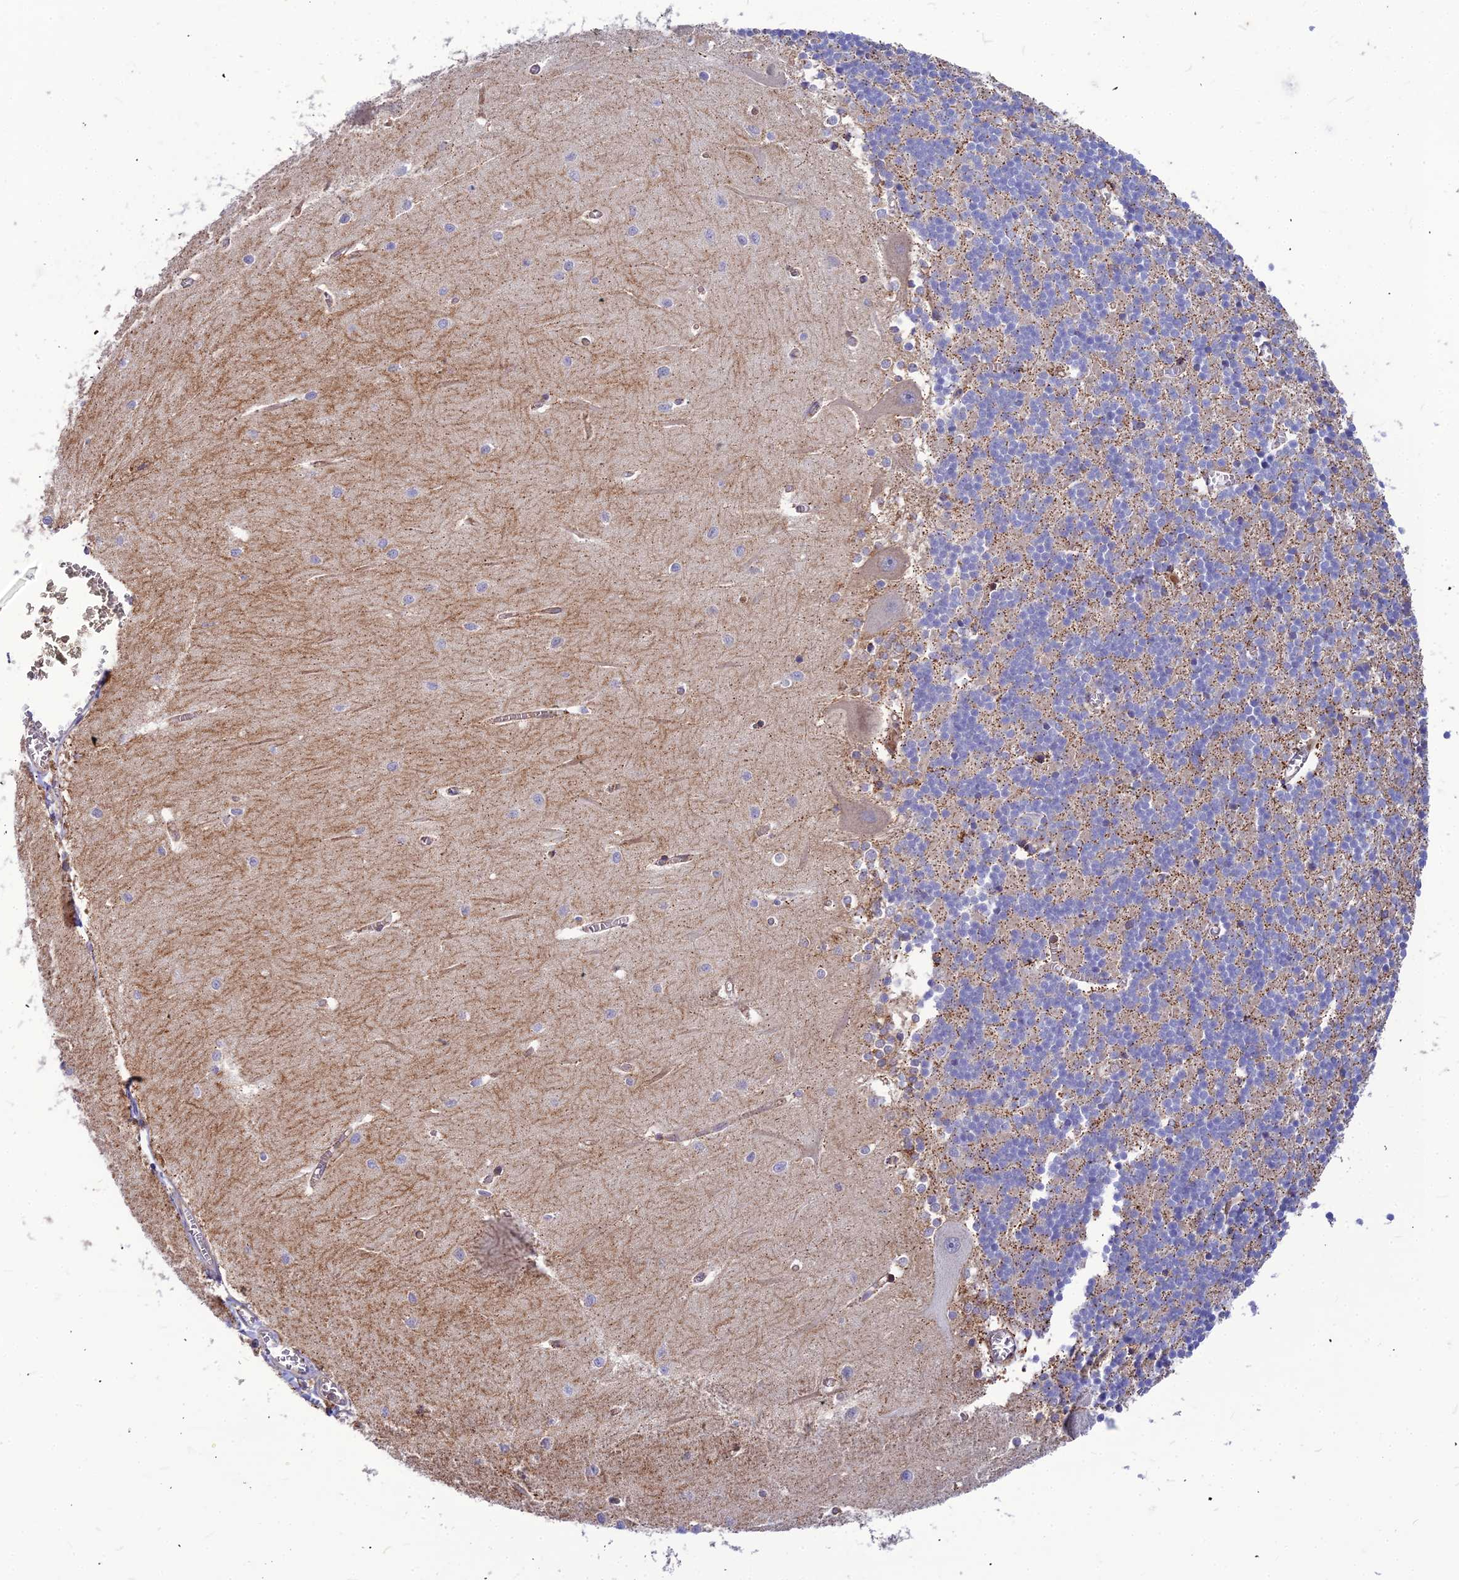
{"staining": {"intensity": "weak", "quantity": "25%-75%", "location": "cytoplasmic/membranous"}, "tissue": "cerebellum", "cell_type": "Cells in granular layer", "image_type": "normal", "snomed": [{"axis": "morphology", "description": "Normal tissue, NOS"}, {"axis": "topography", "description": "Cerebellum"}], "caption": "Immunohistochemistry (IHC) (DAB (3,3'-diaminobenzidine)) staining of unremarkable human cerebellum displays weak cytoplasmic/membranous protein expression in about 25%-75% of cells in granular layer.", "gene": "ASPHD1", "patient": {"sex": "male", "age": 37}}